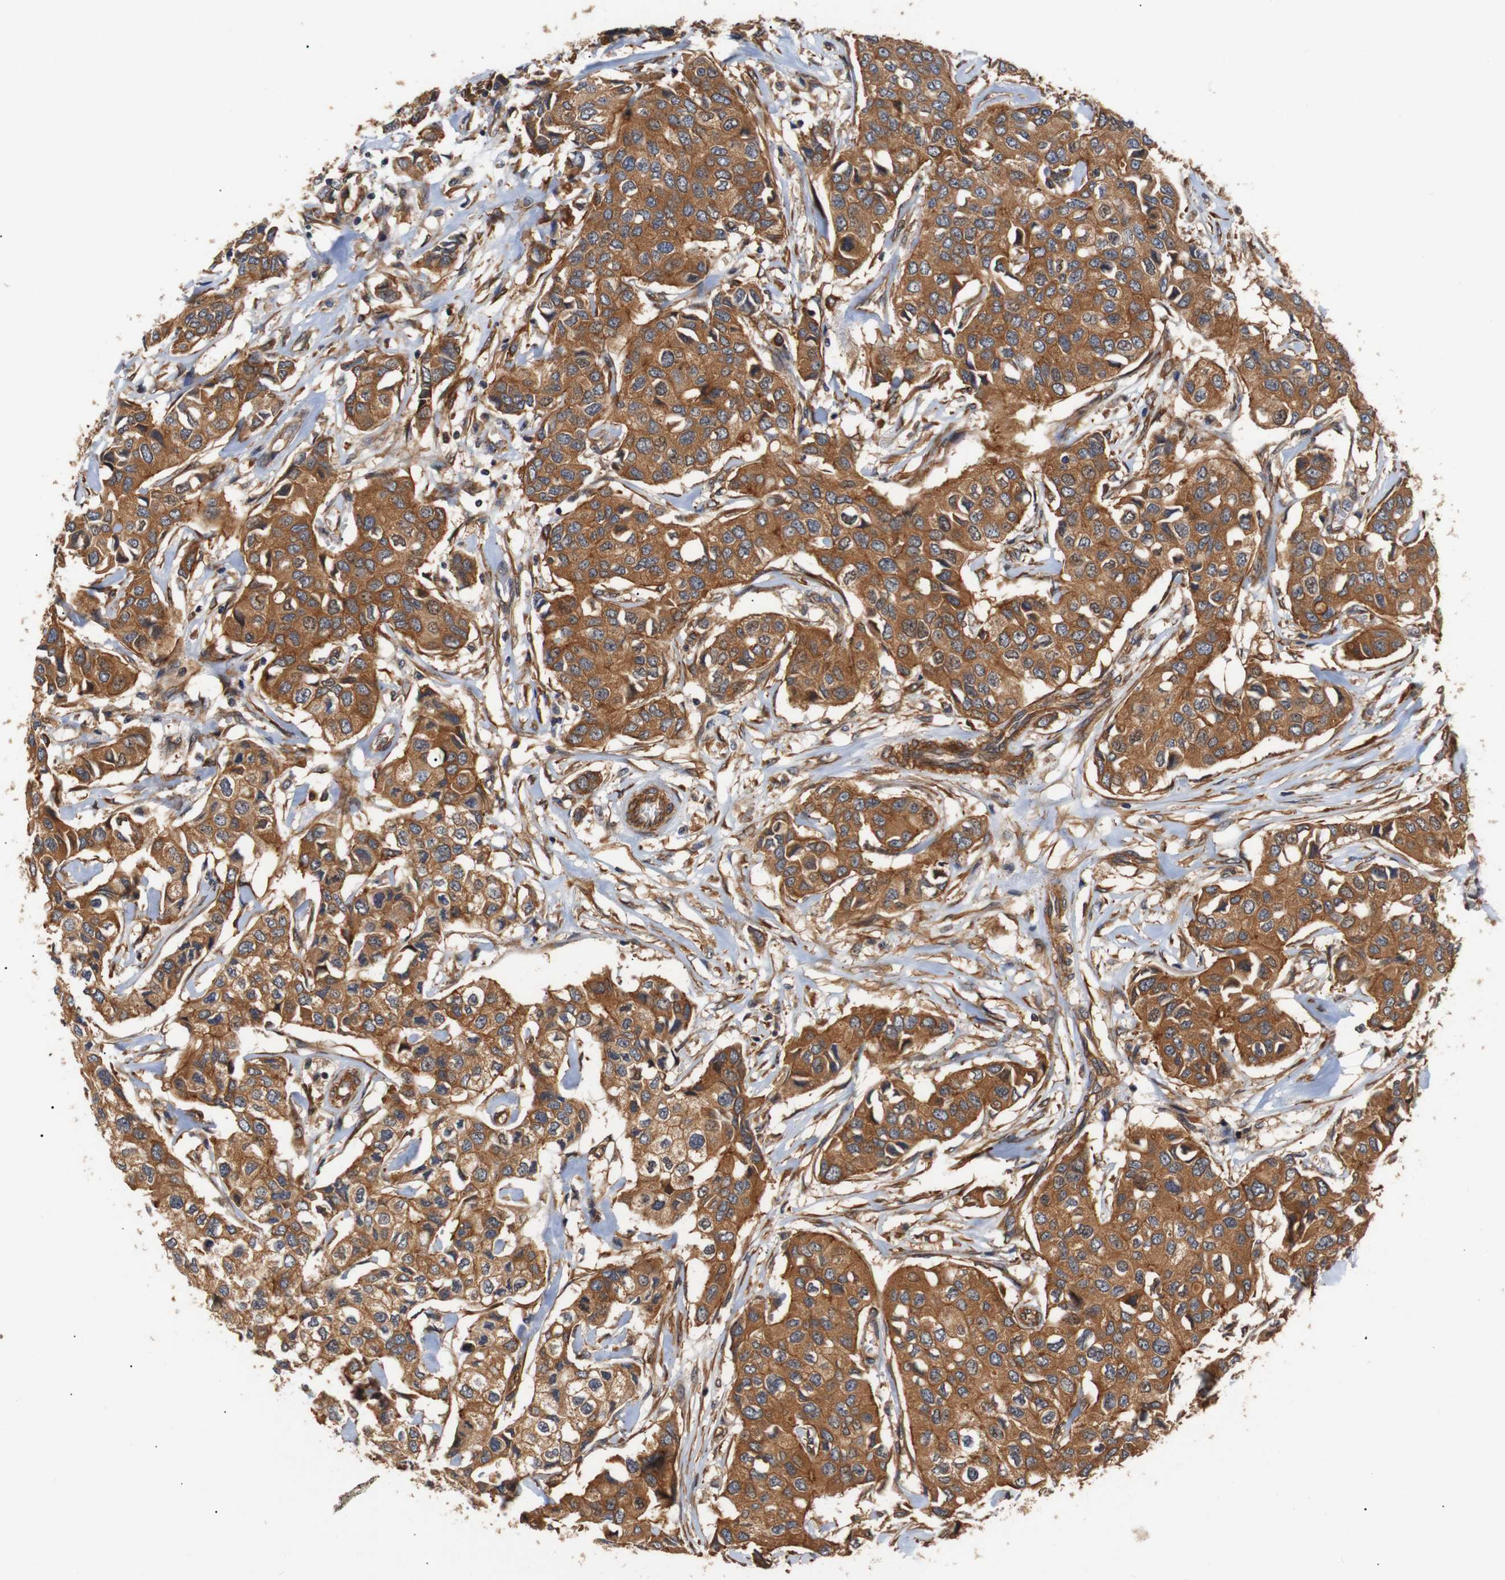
{"staining": {"intensity": "strong", "quantity": ">75%", "location": "cytoplasmic/membranous"}, "tissue": "breast cancer", "cell_type": "Tumor cells", "image_type": "cancer", "snomed": [{"axis": "morphology", "description": "Duct carcinoma"}, {"axis": "topography", "description": "Breast"}], "caption": "Immunohistochemical staining of human infiltrating ductal carcinoma (breast) reveals high levels of strong cytoplasmic/membranous protein staining in approximately >75% of tumor cells.", "gene": "PAWR", "patient": {"sex": "female", "age": 80}}